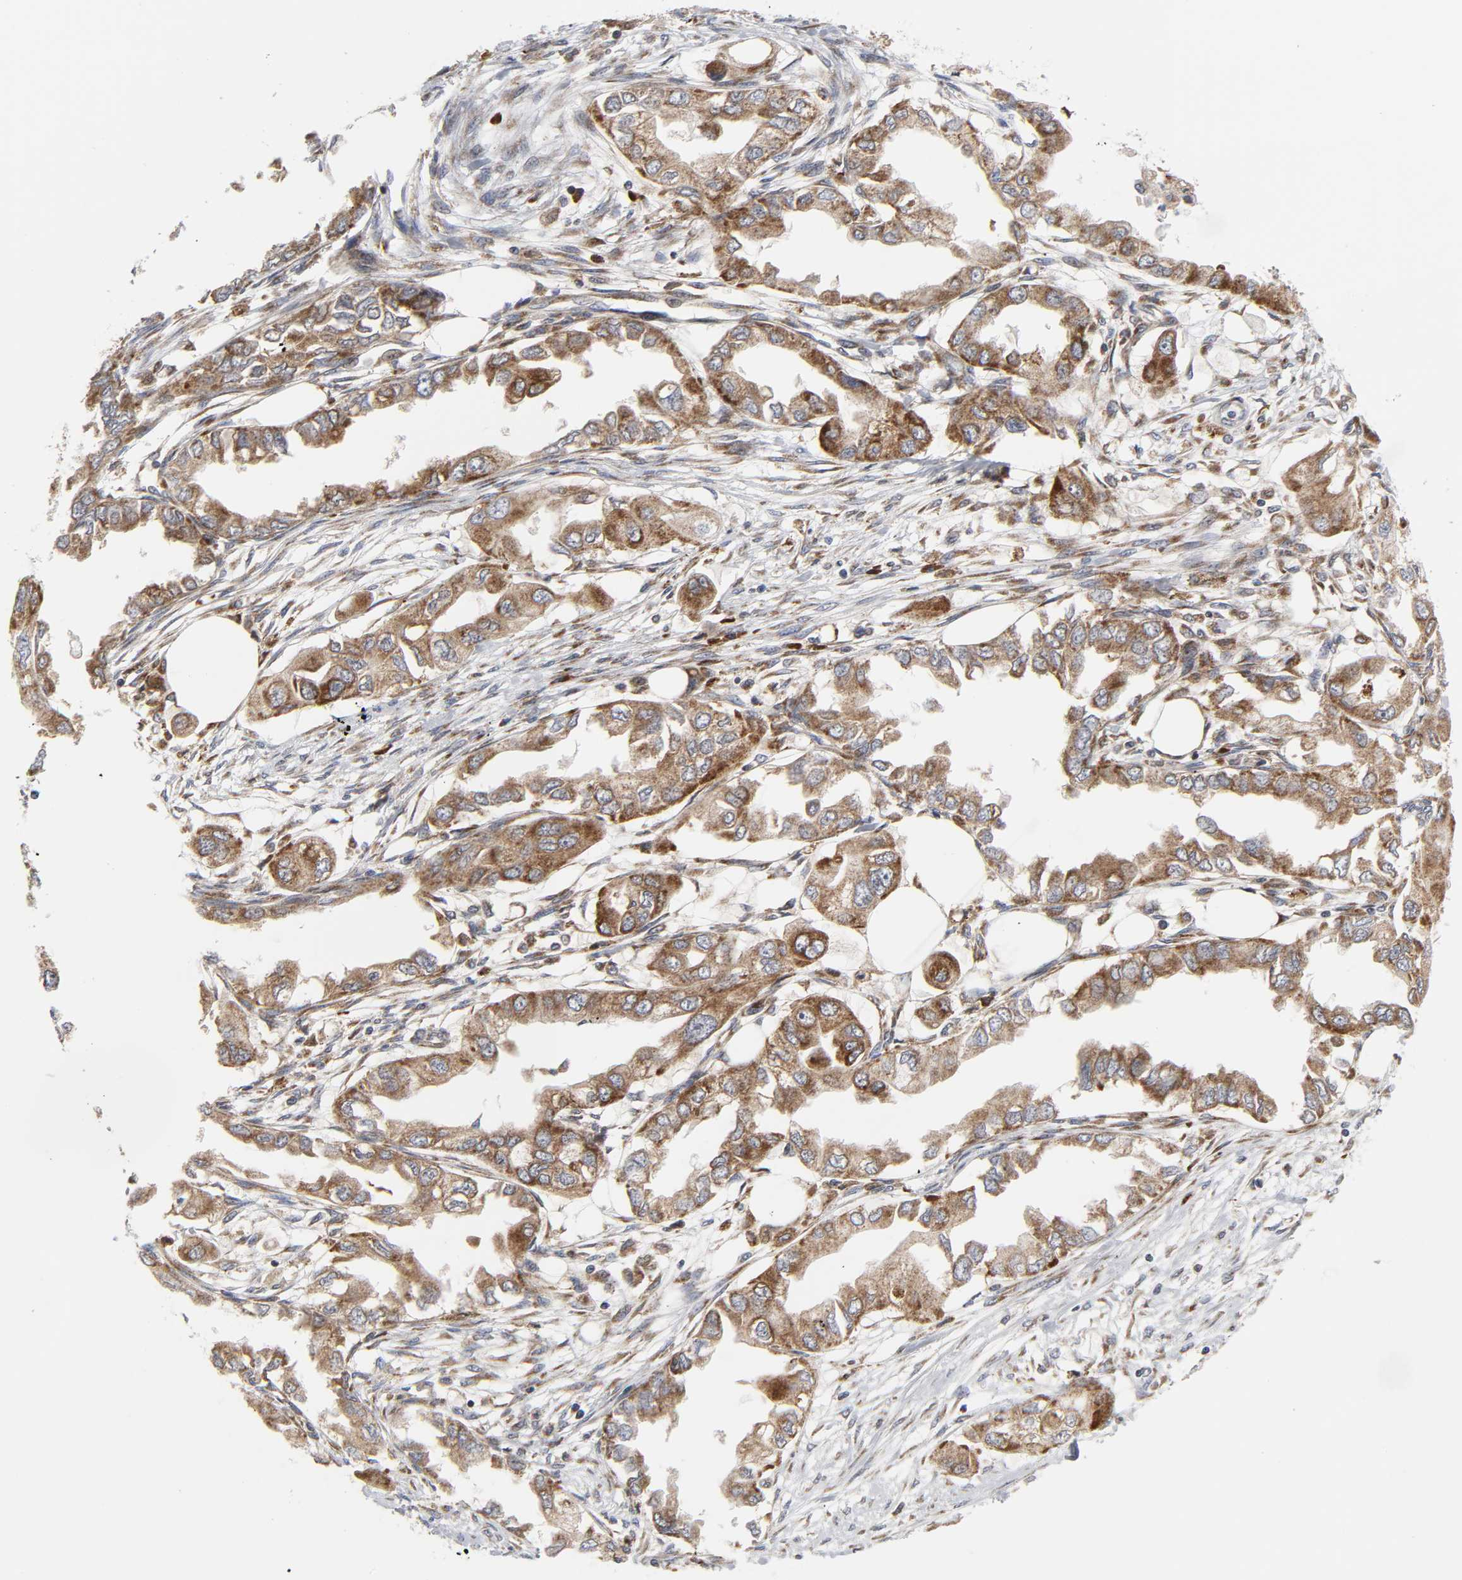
{"staining": {"intensity": "moderate", "quantity": ">75%", "location": "cytoplasmic/membranous"}, "tissue": "endometrial cancer", "cell_type": "Tumor cells", "image_type": "cancer", "snomed": [{"axis": "morphology", "description": "Adenocarcinoma, NOS"}, {"axis": "topography", "description": "Endometrium"}], "caption": "Endometrial cancer (adenocarcinoma) stained for a protein (brown) exhibits moderate cytoplasmic/membranous positive positivity in about >75% of tumor cells.", "gene": "BAX", "patient": {"sex": "female", "age": 67}}